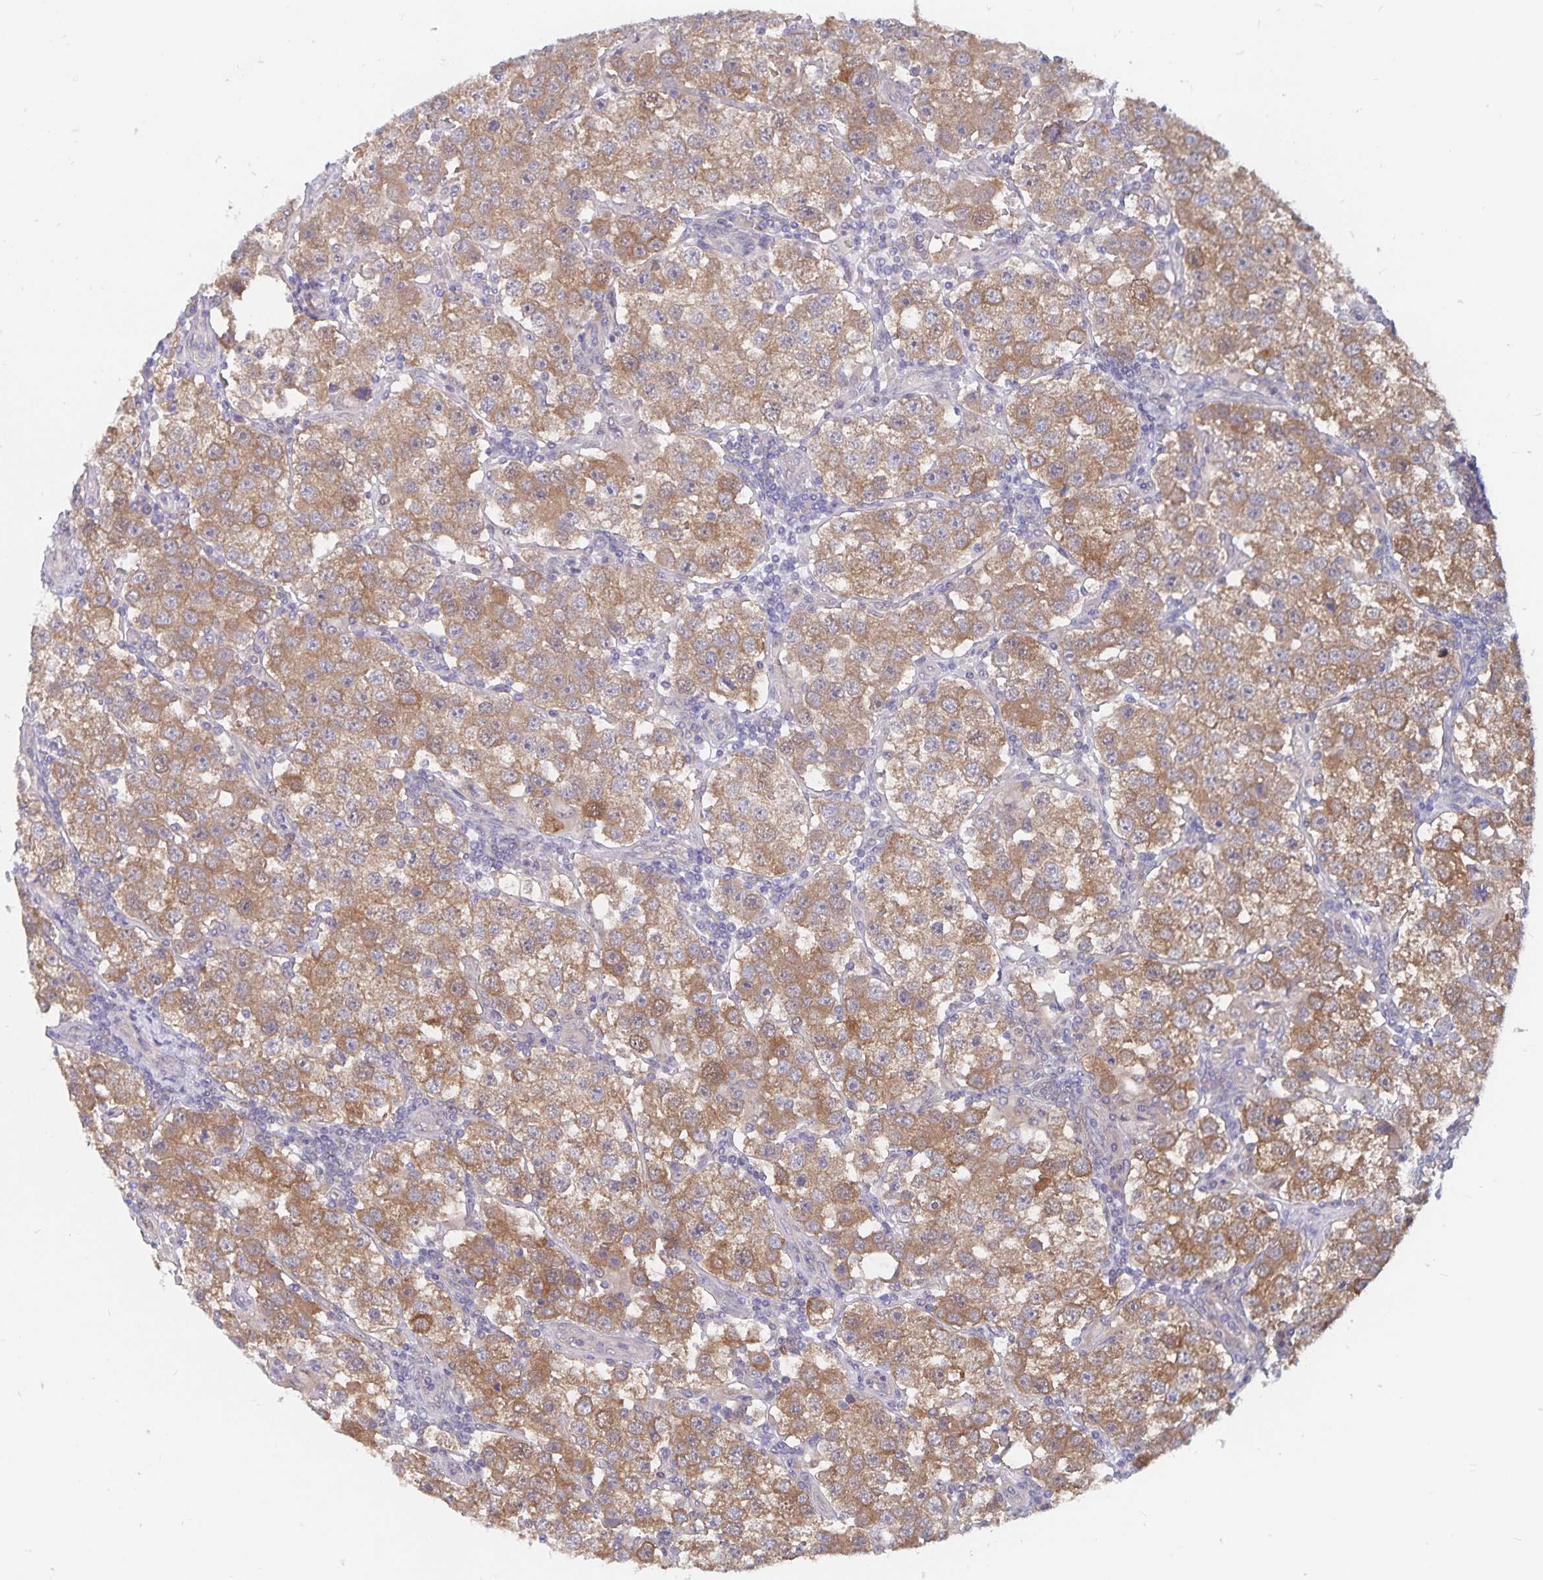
{"staining": {"intensity": "moderate", "quantity": ">75%", "location": "cytoplasmic/membranous"}, "tissue": "testis cancer", "cell_type": "Tumor cells", "image_type": "cancer", "snomed": [{"axis": "morphology", "description": "Seminoma, NOS"}, {"axis": "topography", "description": "Testis"}], "caption": "Testis cancer (seminoma) stained for a protein (brown) shows moderate cytoplasmic/membranous positive staining in approximately >75% of tumor cells.", "gene": "BAG6", "patient": {"sex": "male", "age": 37}}